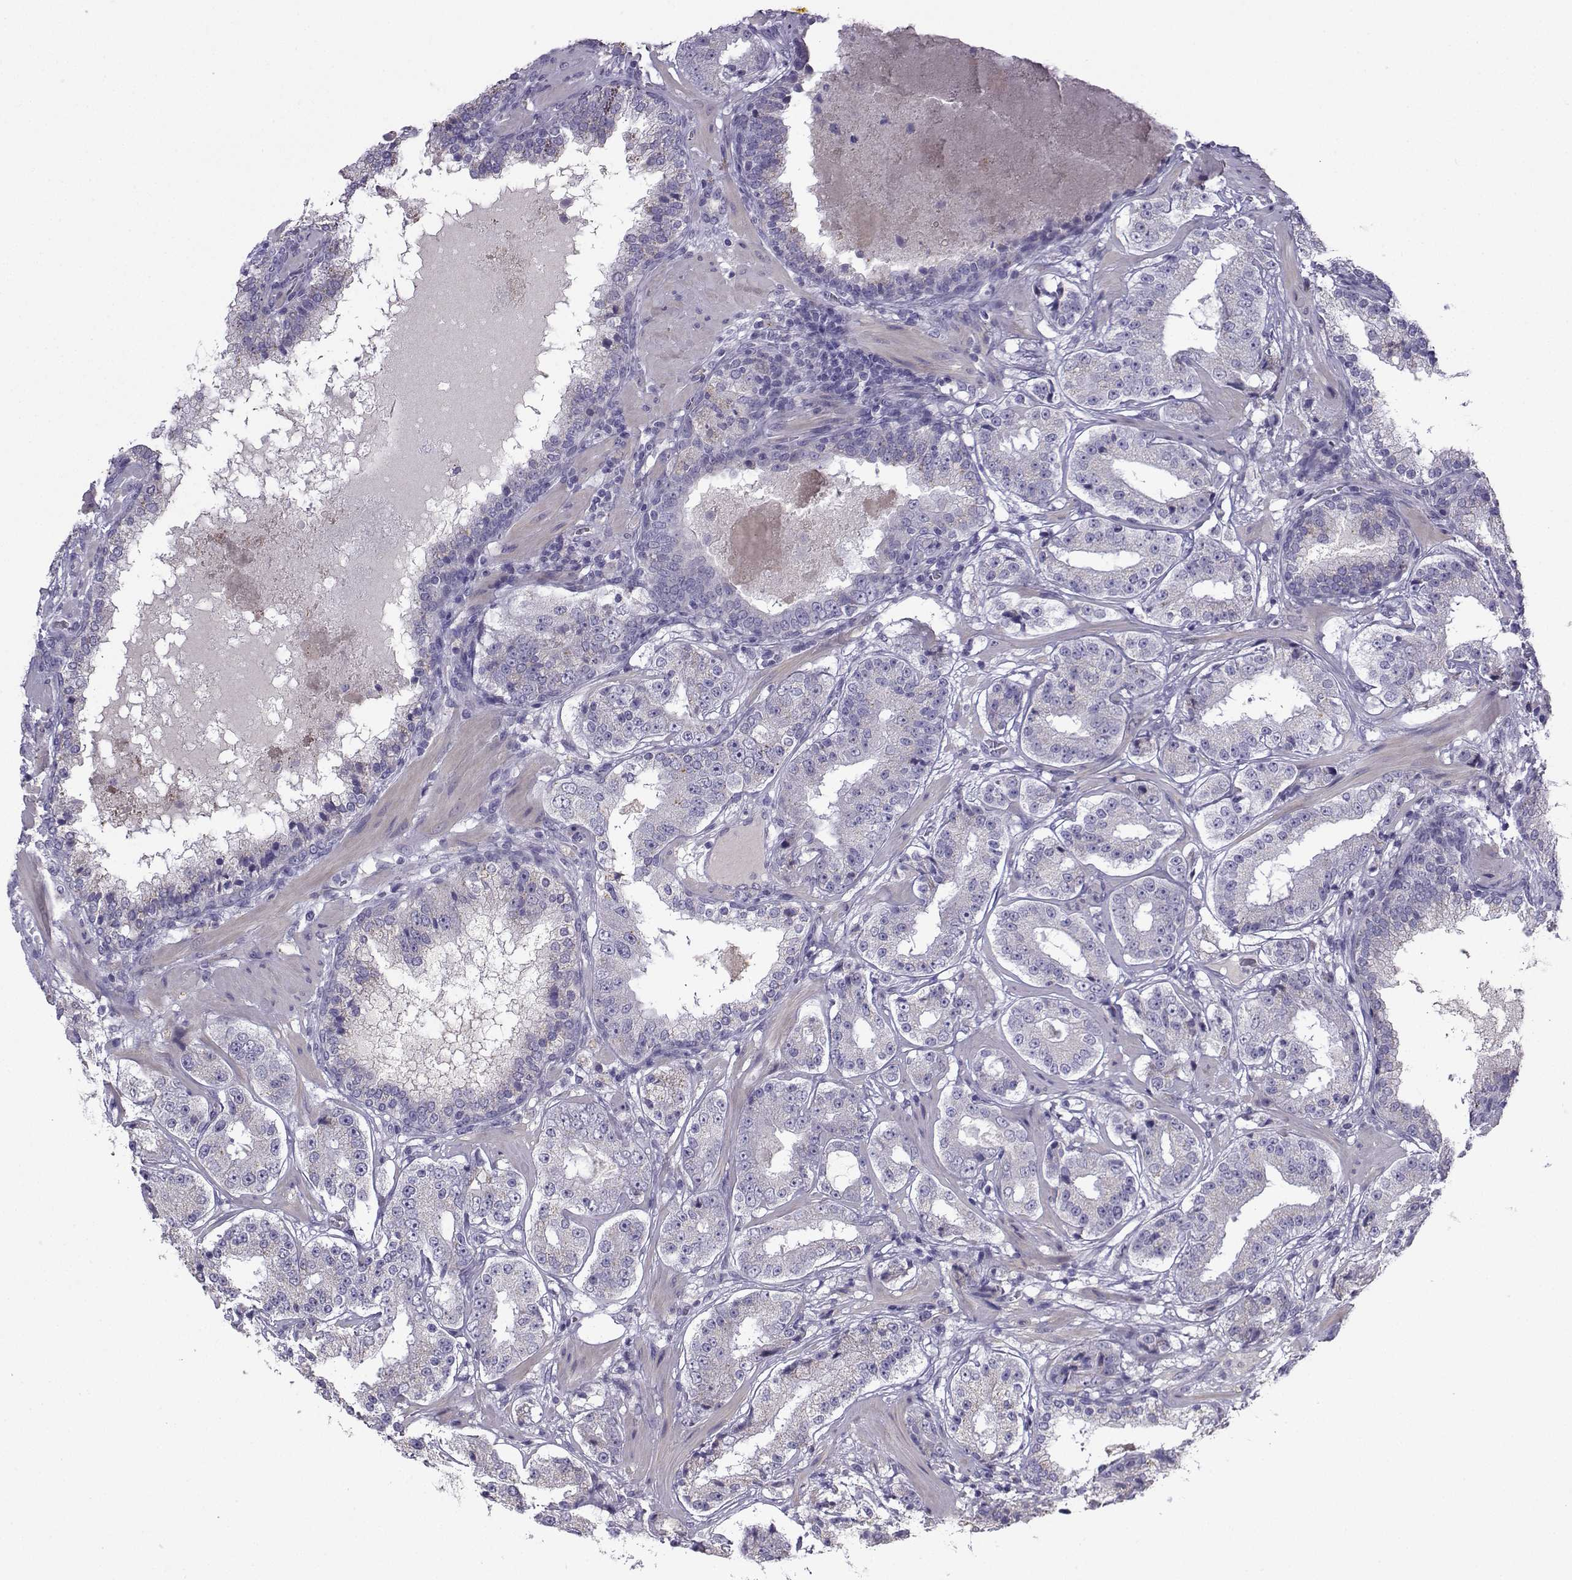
{"staining": {"intensity": "negative", "quantity": "none", "location": "none"}, "tissue": "prostate cancer", "cell_type": "Tumor cells", "image_type": "cancer", "snomed": [{"axis": "morphology", "description": "Adenocarcinoma, Low grade"}, {"axis": "topography", "description": "Prostate"}], "caption": "Tumor cells show no significant positivity in adenocarcinoma (low-grade) (prostate).", "gene": "SPACA7", "patient": {"sex": "male", "age": 60}}